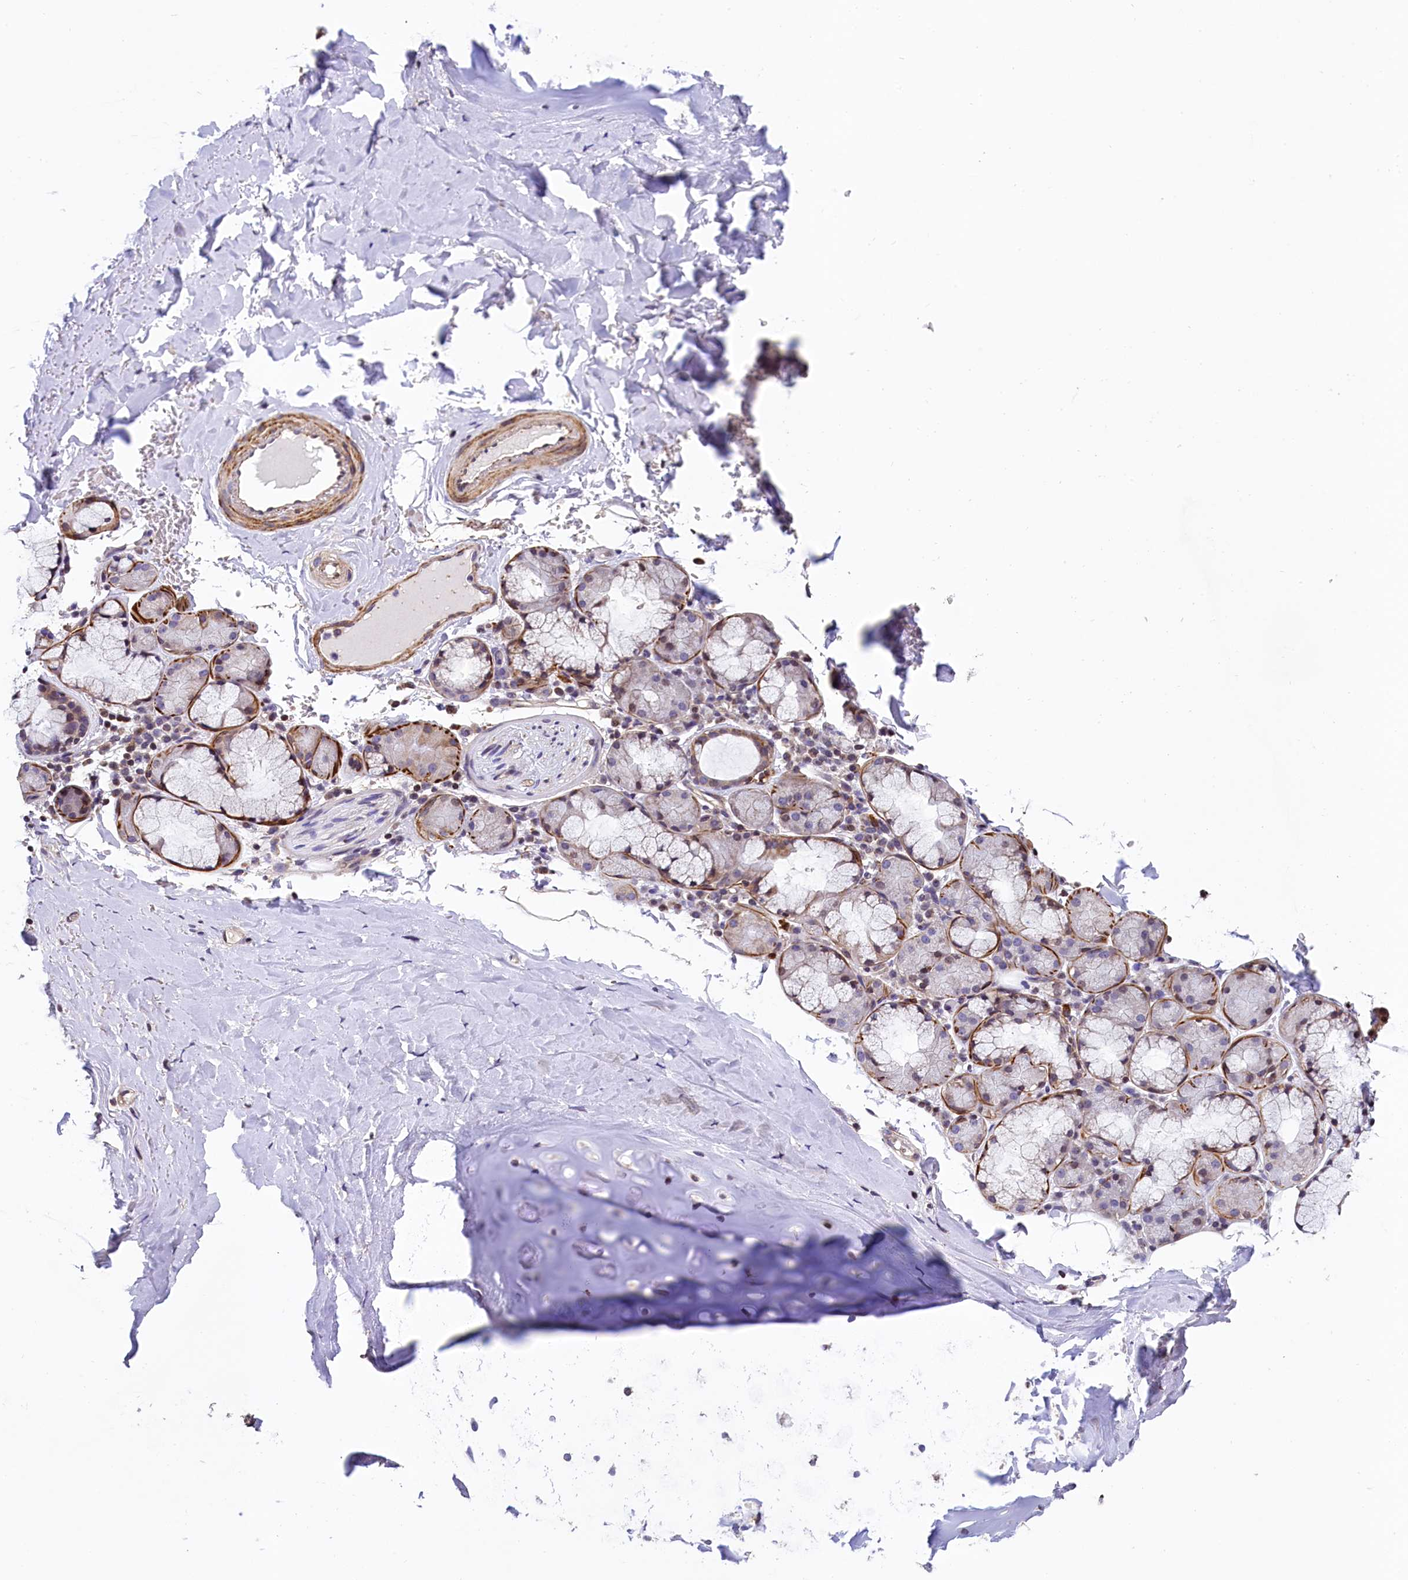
{"staining": {"intensity": "negative", "quantity": "none", "location": "none"}, "tissue": "adipose tissue", "cell_type": "Adipocytes", "image_type": "normal", "snomed": [{"axis": "morphology", "description": "Normal tissue, NOS"}, {"axis": "topography", "description": "Lymph node"}, {"axis": "topography", "description": "Bronchus"}], "caption": "A high-resolution photomicrograph shows immunohistochemistry (IHC) staining of unremarkable adipose tissue, which displays no significant expression in adipocytes.", "gene": "ZNF2", "patient": {"sex": "male", "age": 63}}